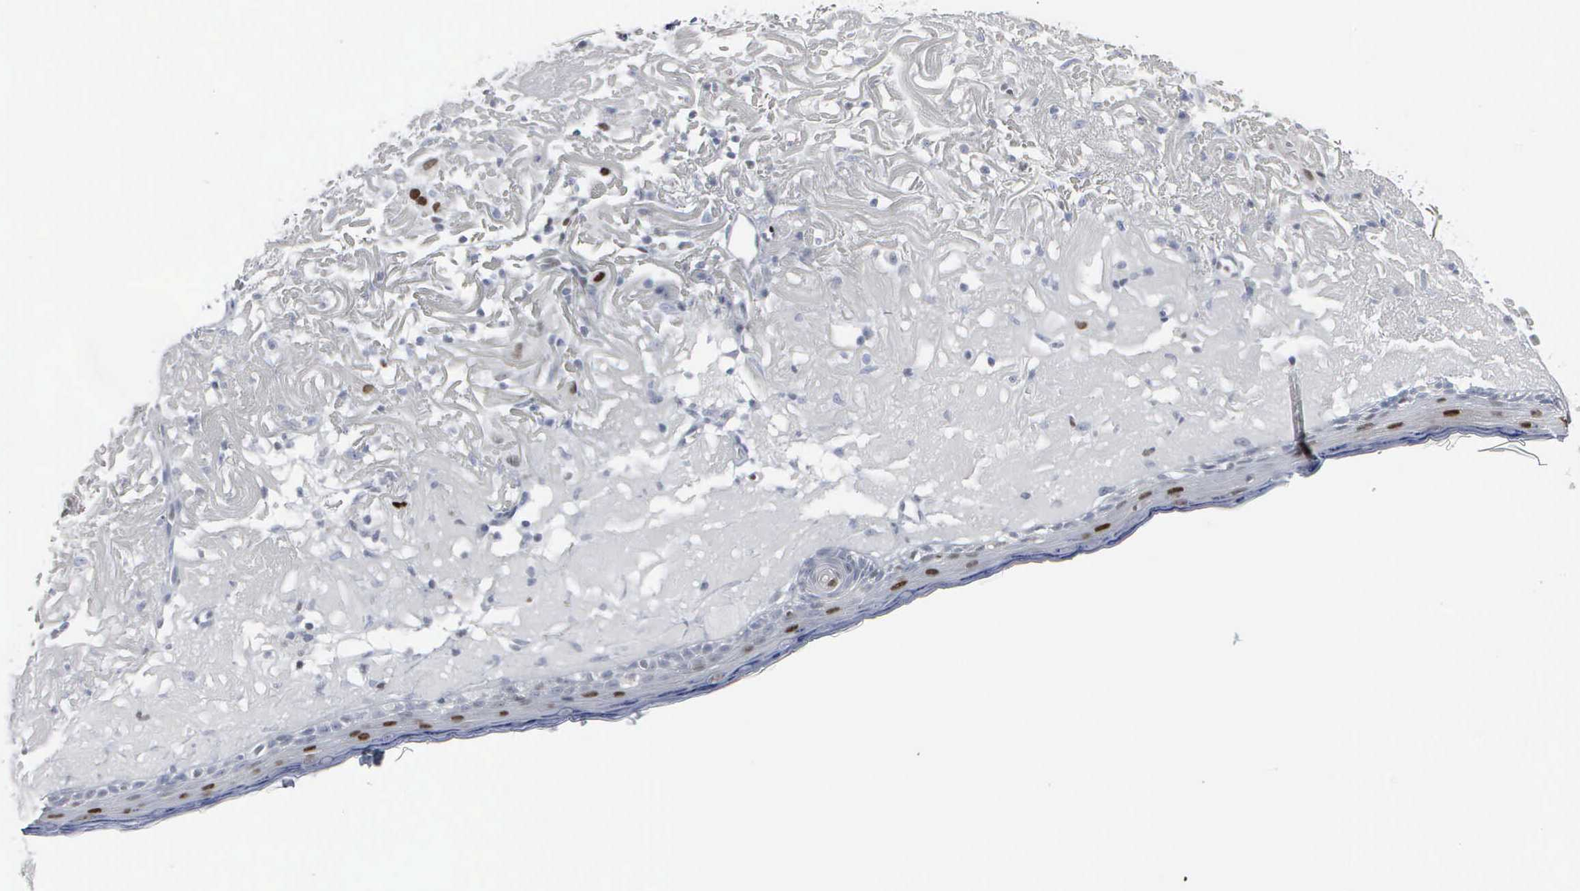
{"staining": {"intensity": "negative", "quantity": "none", "location": "none"}, "tissue": "skin", "cell_type": "Fibroblasts", "image_type": "normal", "snomed": [{"axis": "morphology", "description": "Normal tissue, NOS"}, {"axis": "topography", "description": "Skin"}], "caption": "Fibroblasts show no significant protein expression in normal skin. (DAB (3,3'-diaminobenzidine) immunohistochemistry (IHC) with hematoxylin counter stain).", "gene": "CCND3", "patient": {"sex": "female", "age": 90}}